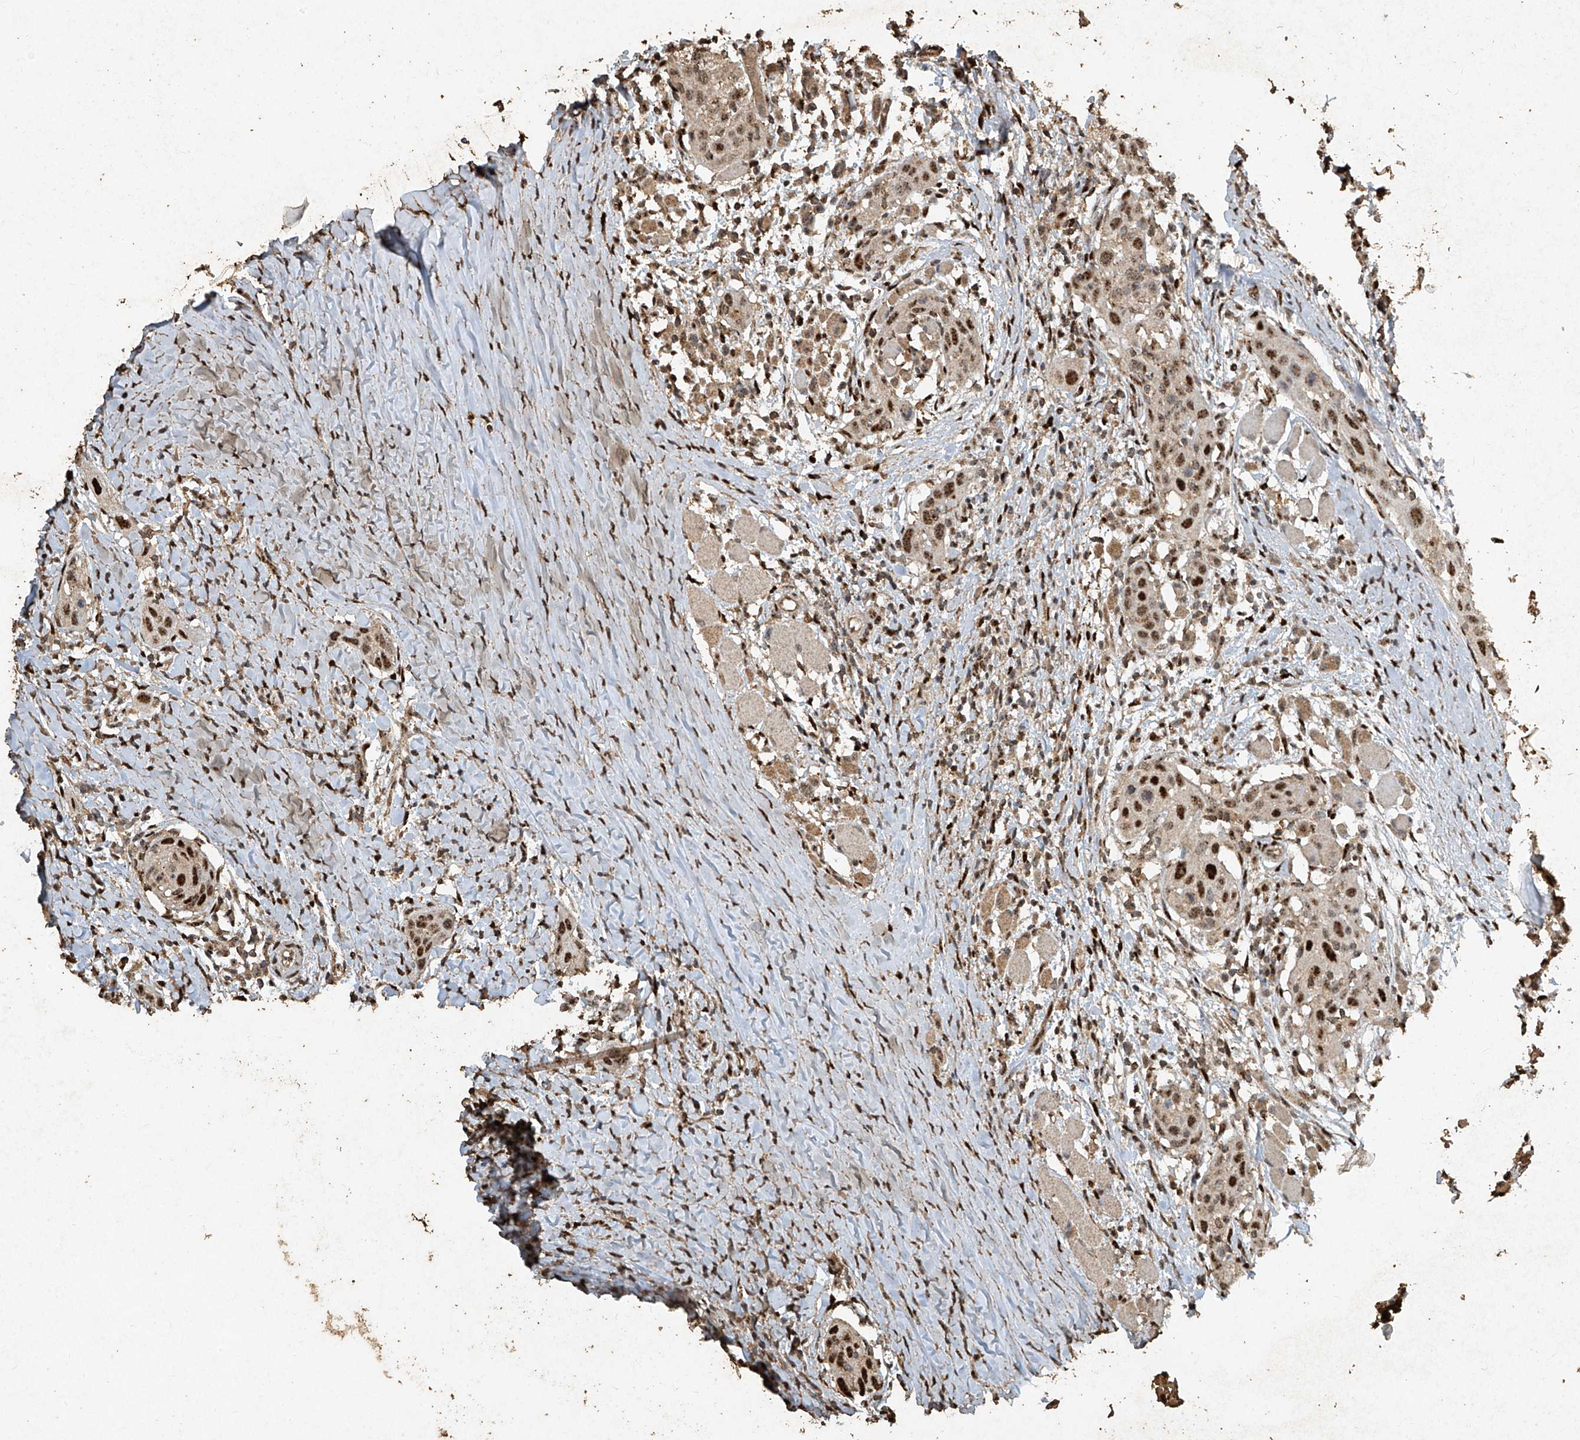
{"staining": {"intensity": "moderate", "quantity": ">75%", "location": "nuclear"}, "tissue": "head and neck cancer", "cell_type": "Tumor cells", "image_type": "cancer", "snomed": [{"axis": "morphology", "description": "Squamous cell carcinoma, NOS"}, {"axis": "topography", "description": "Oral tissue"}, {"axis": "topography", "description": "Head-Neck"}], "caption": "A histopathology image showing moderate nuclear expression in about >75% of tumor cells in squamous cell carcinoma (head and neck), as visualized by brown immunohistochemical staining.", "gene": "ERBB3", "patient": {"sex": "female", "age": 50}}